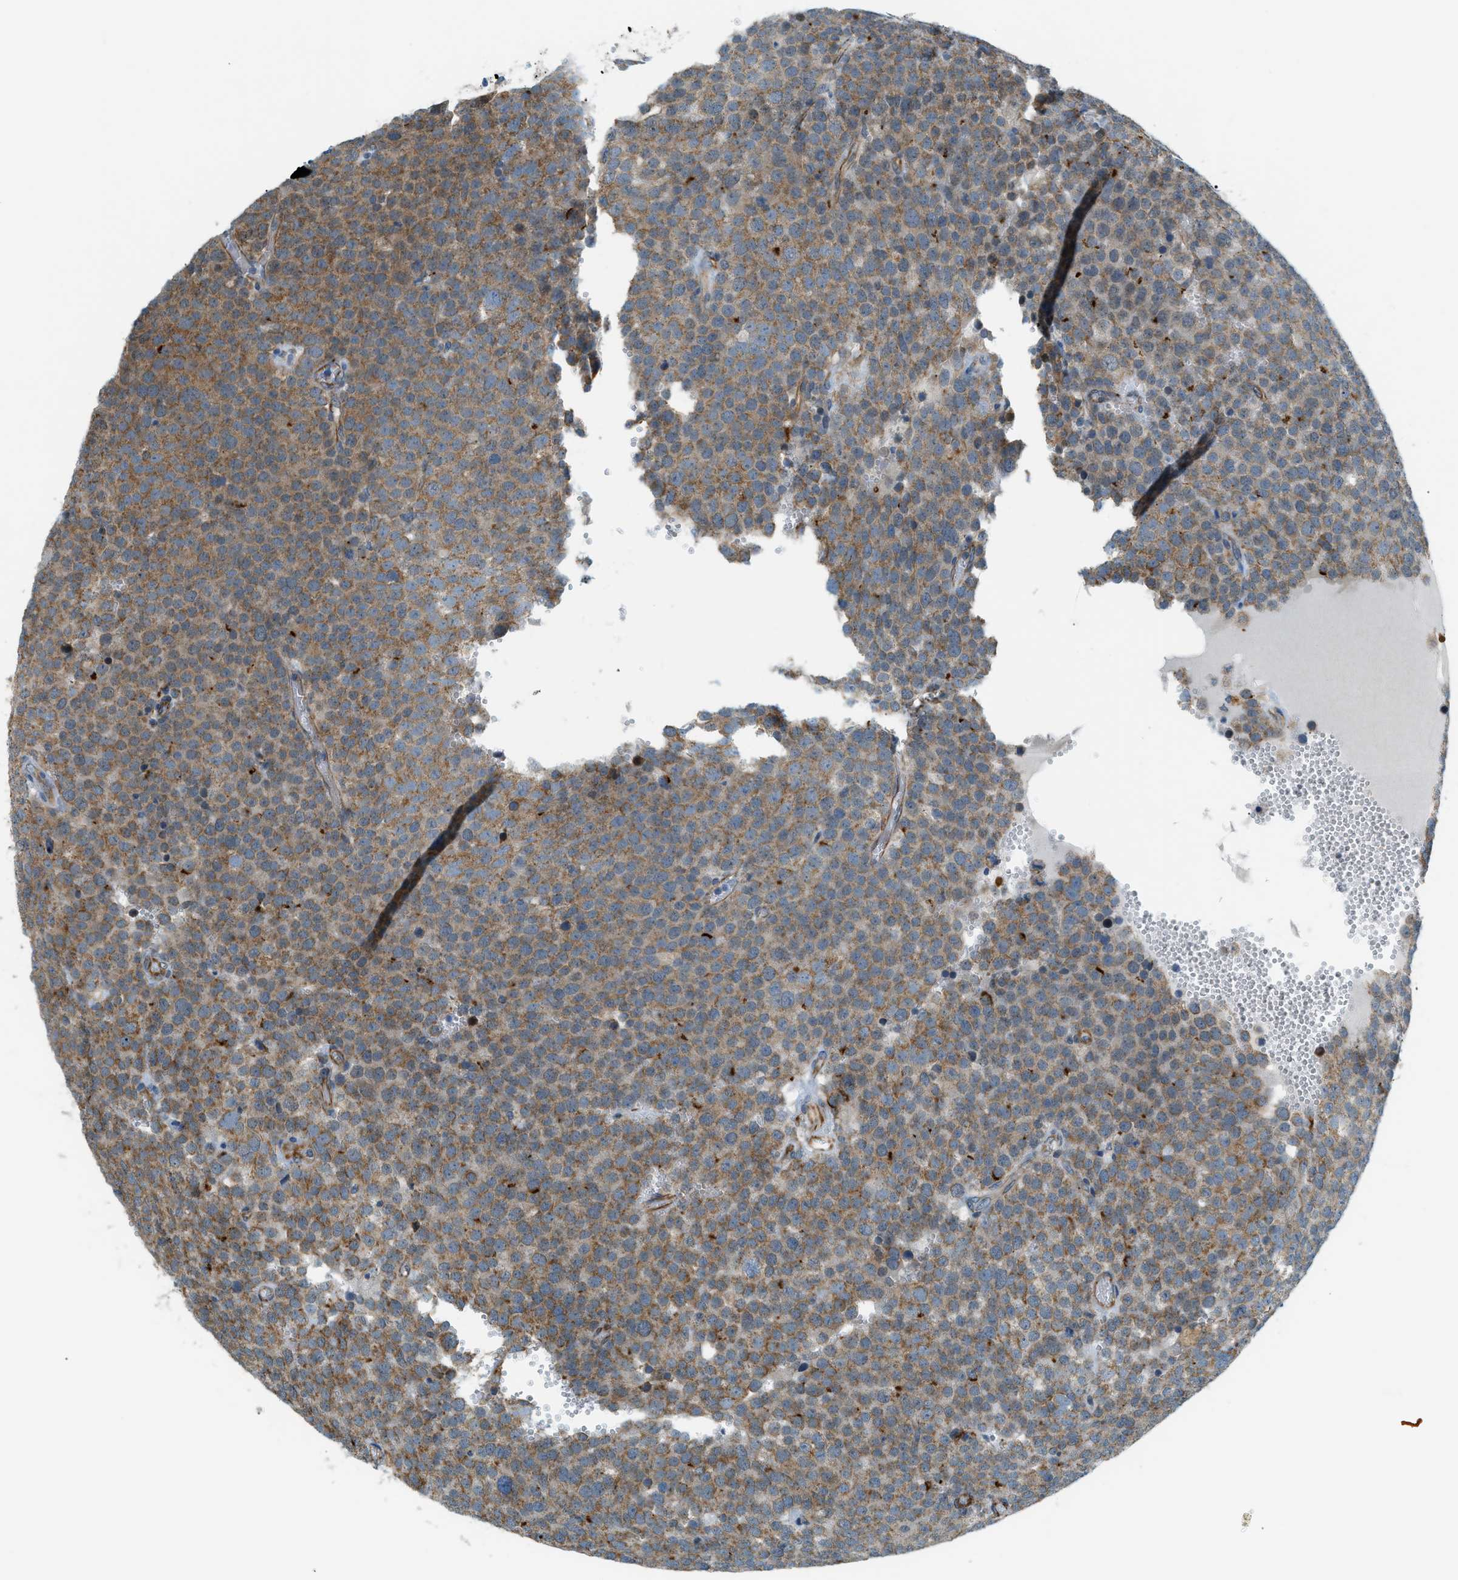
{"staining": {"intensity": "moderate", "quantity": ">75%", "location": "cytoplasmic/membranous"}, "tissue": "testis cancer", "cell_type": "Tumor cells", "image_type": "cancer", "snomed": [{"axis": "morphology", "description": "Normal tissue, NOS"}, {"axis": "morphology", "description": "Seminoma, NOS"}, {"axis": "topography", "description": "Testis"}], "caption": "Immunohistochemical staining of human testis seminoma demonstrates medium levels of moderate cytoplasmic/membranous protein expression in approximately >75% of tumor cells.", "gene": "PIGG", "patient": {"sex": "male", "age": 71}}